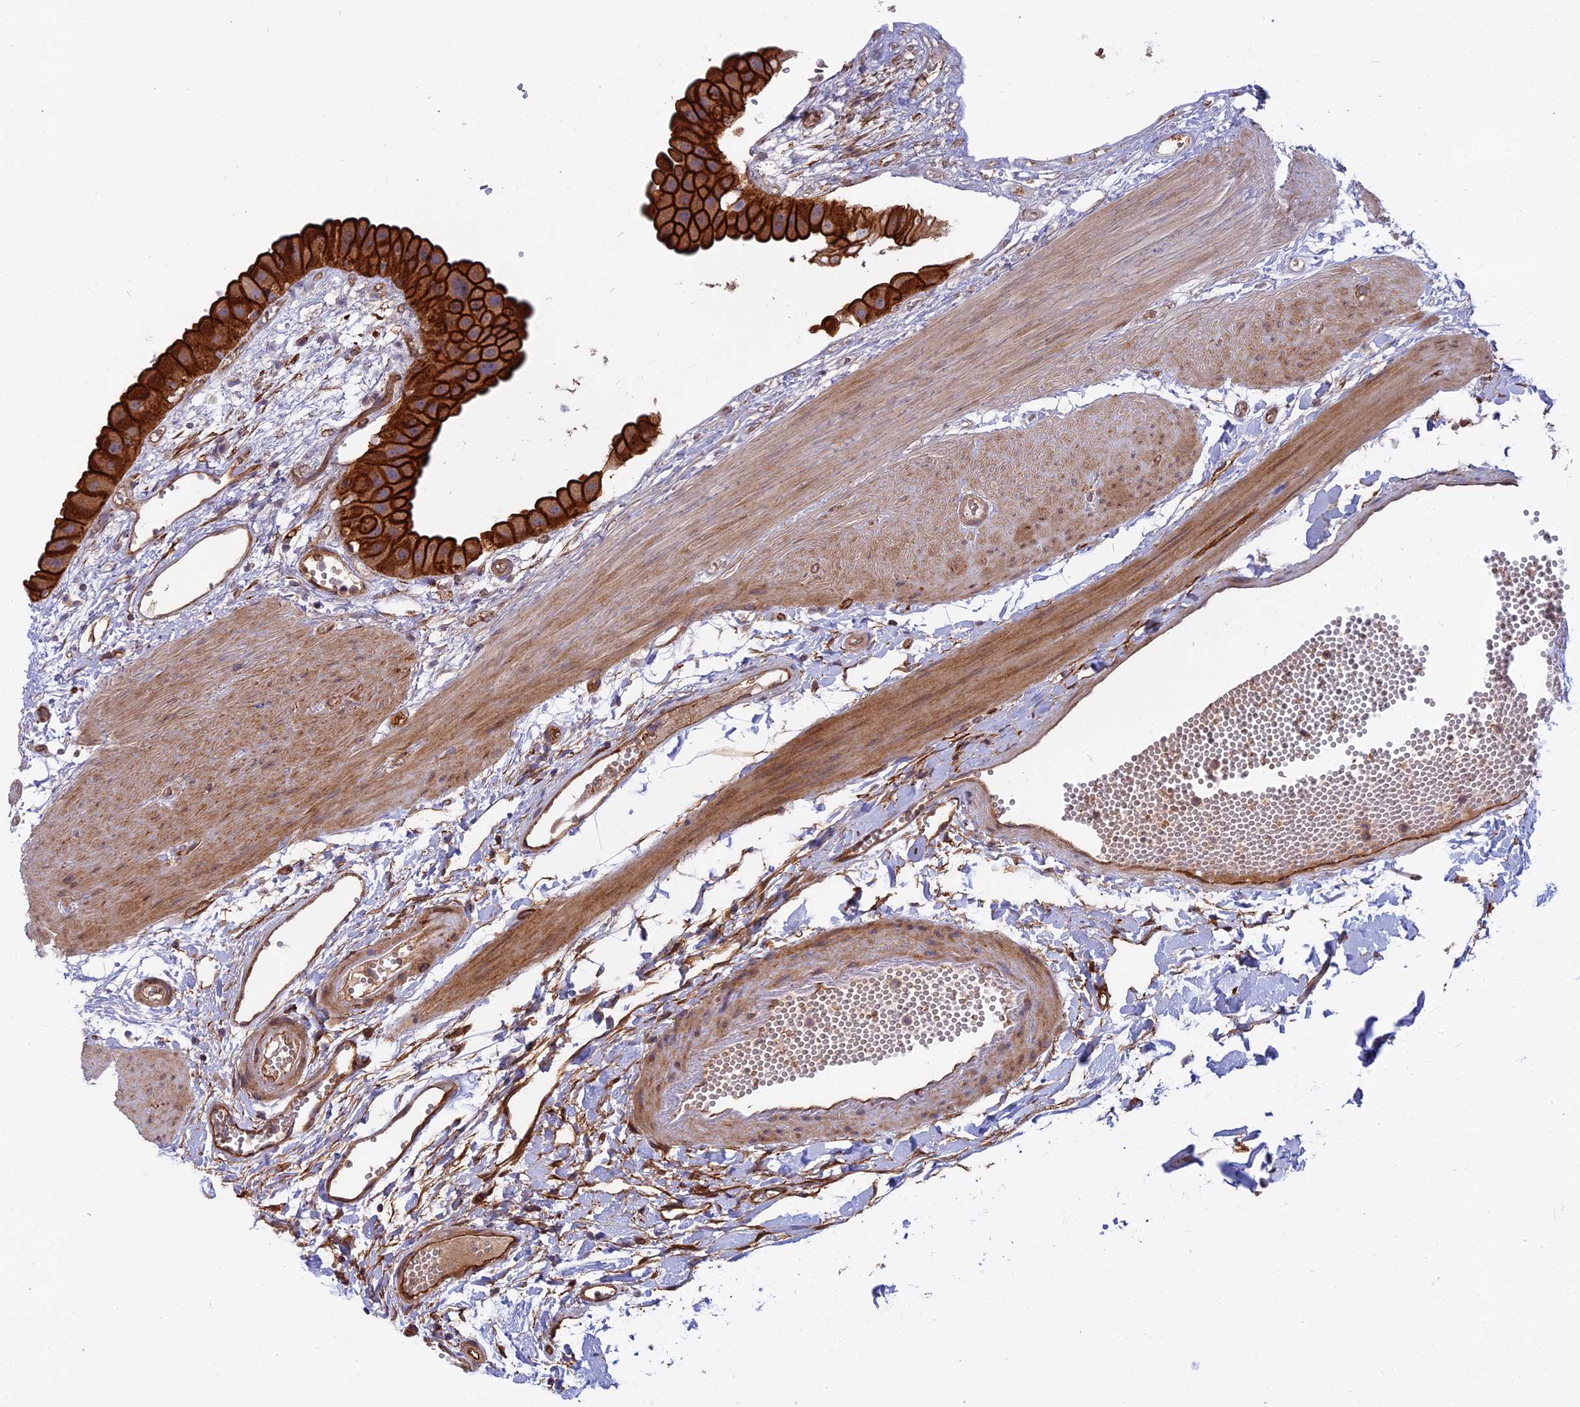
{"staining": {"intensity": "strong", "quantity": ">75%", "location": "cytoplasmic/membranous"}, "tissue": "gallbladder", "cell_type": "Glandular cells", "image_type": "normal", "snomed": [{"axis": "morphology", "description": "Normal tissue, NOS"}, {"axis": "topography", "description": "Gallbladder"}], "caption": "The image shows a brown stain indicating the presence of a protein in the cytoplasmic/membranous of glandular cells in gallbladder.", "gene": "CNBD2", "patient": {"sex": "female", "age": 64}}